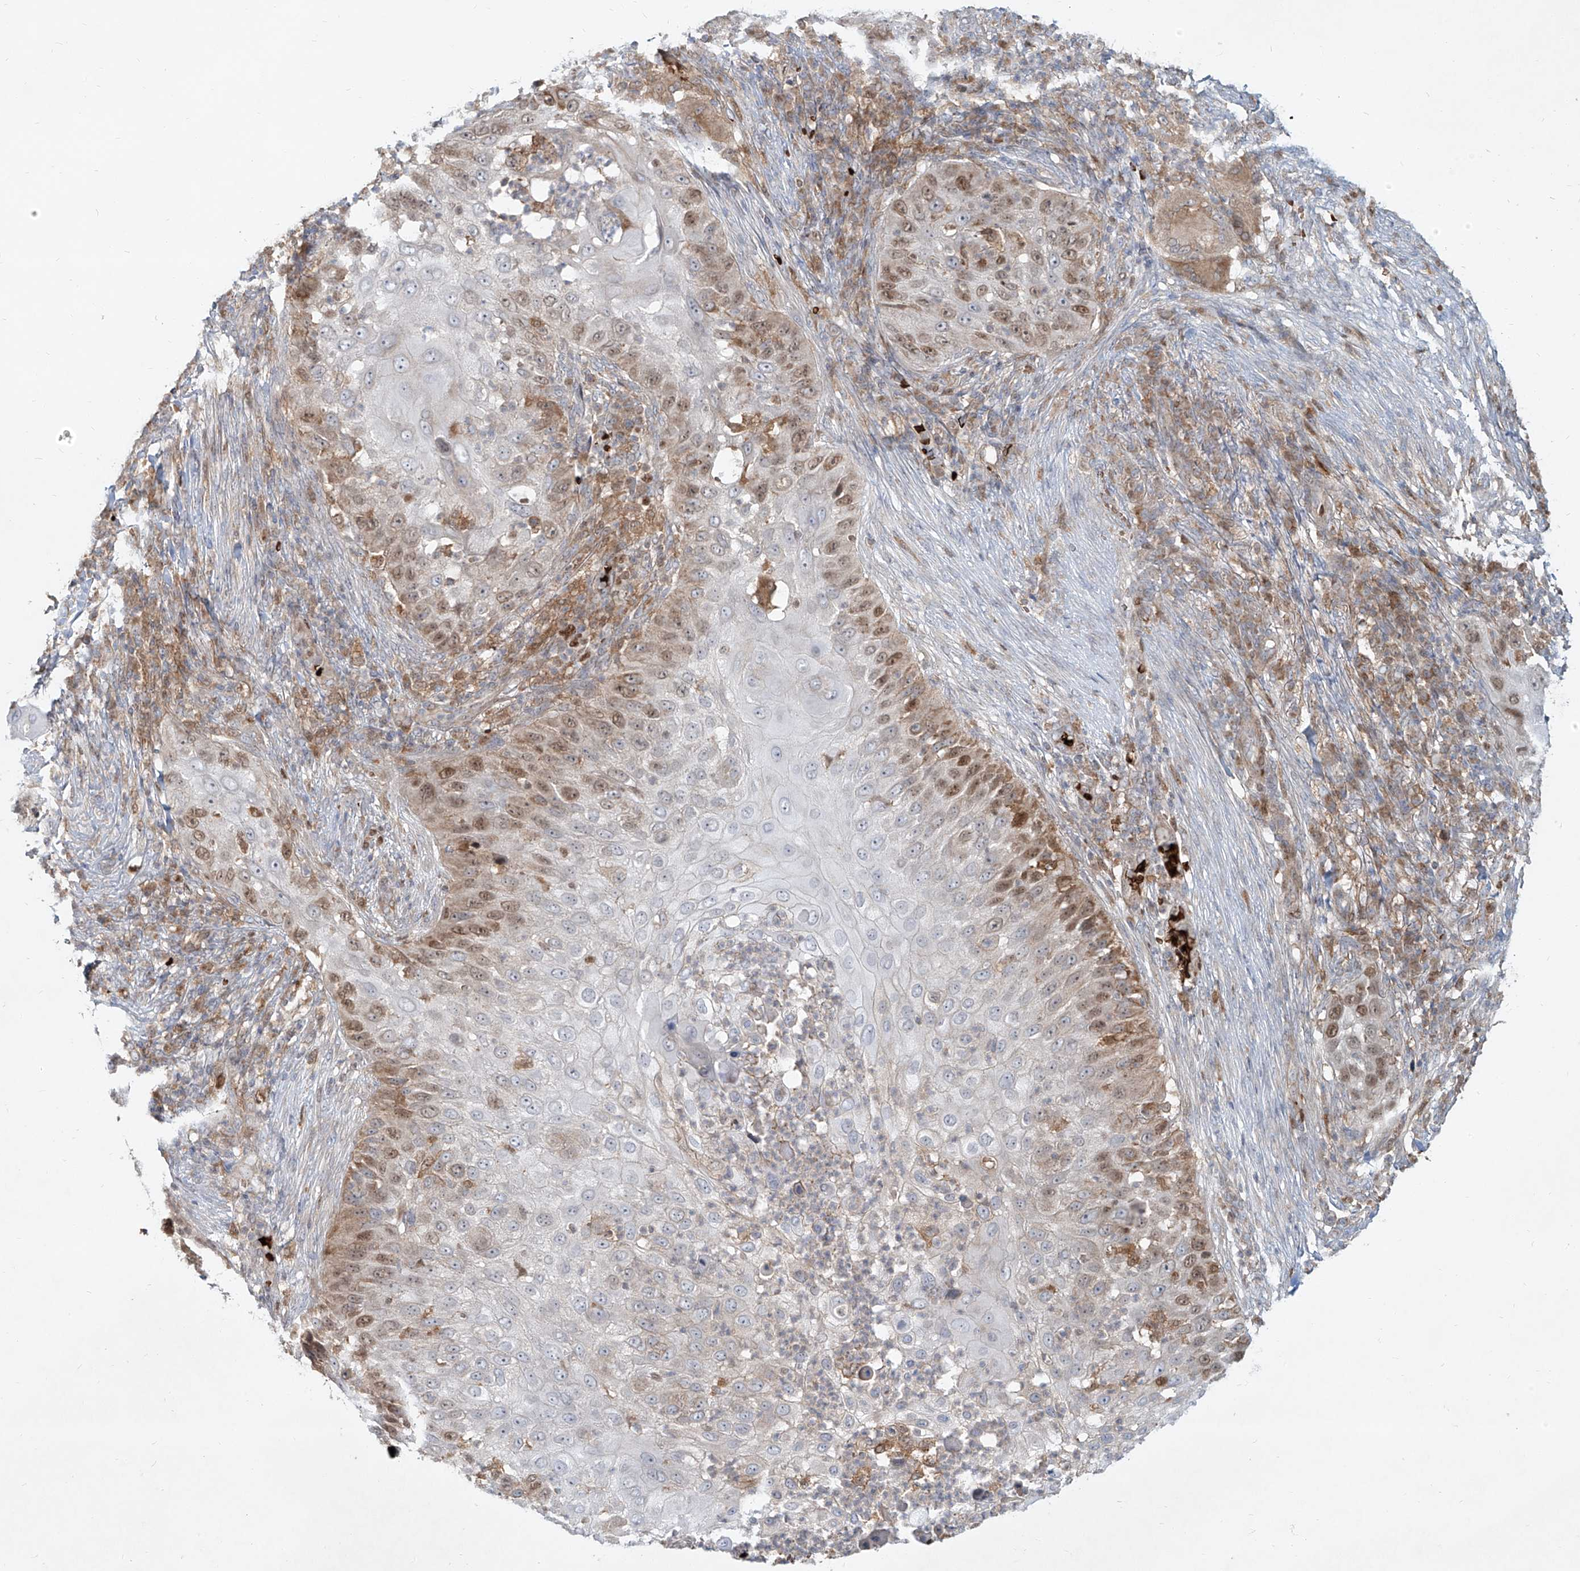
{"staining": {"intensity": "moderate", "quantity": "25%-75%", "location": "nuclear"}, "tissue": "skin cancer", "cell_type": "Tumor cells", "image_type": "cancer", "snomed": [{"axis": "morphology", "description": "Squamous cell carcinoma, NOS"}, {"axis": "topography", "description": "Skin"}], "caption": "An IHC photomicrograph of tumor tissue is shown. Protein staining in brown highlights moderate nuclear positivity in skin squamous cell carcinoma within tumor cells.", "gene": "FGD2", "patient": {"sex": "female", "age": 44}}